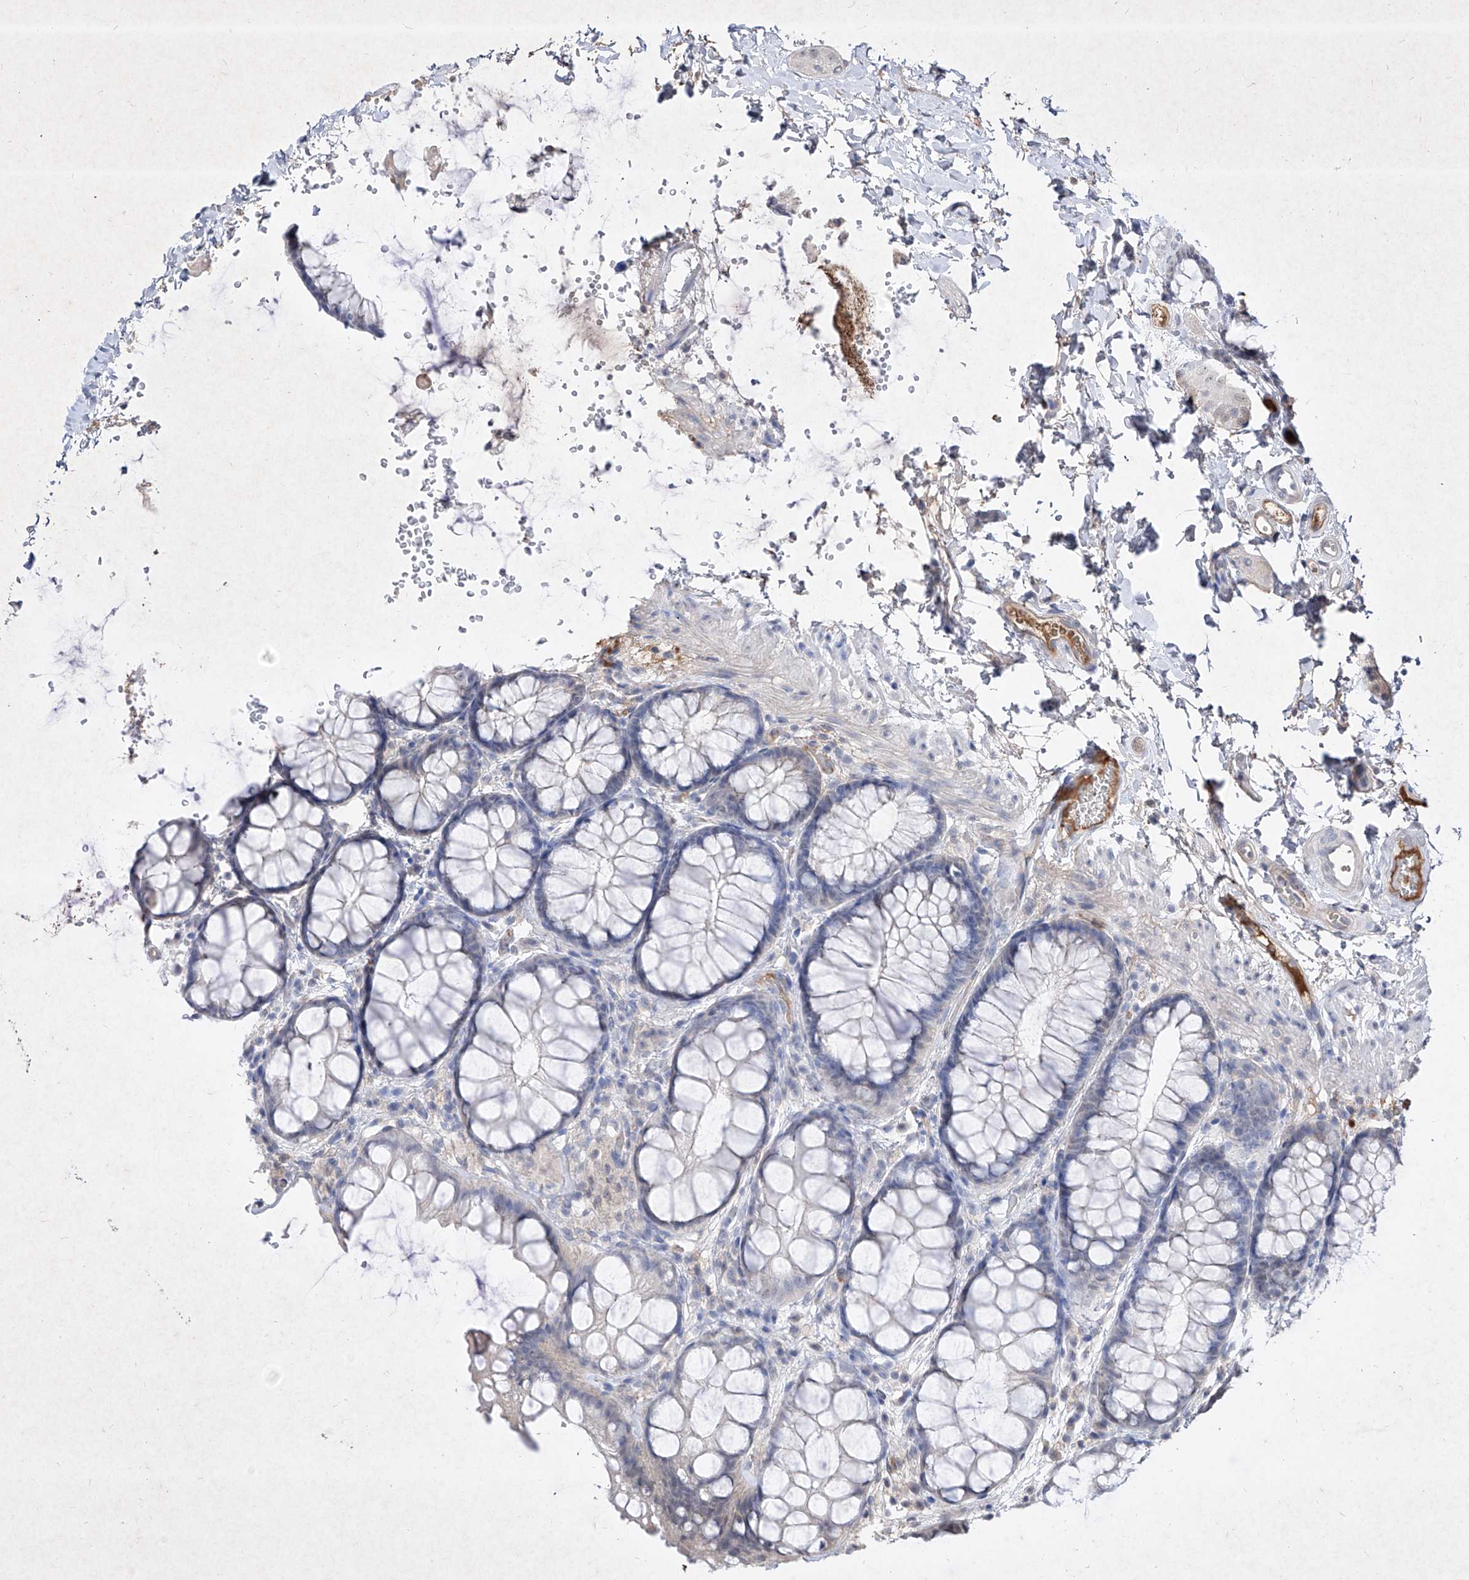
{"staining": {"intensity": "negative", "quantity": "none", "location": "none"}, "tissue": "colon", "cell_type": "Endothelial cells", "image_type": "normal", "snomed": [{"axis": "morphology", "description": "Normal tissue, NOS"}, {"axis": "topography", "description": "Colon"}], "caption": "This is a photomicrograph of IHC staining of unremarkable colon, which shows no positivity in endothelial cells. (Stains: DAB (3,3'-diaminobenzidine) IHC with hematoxylin counter stain, Microscopy: brightfield microscopy at high magnification).", "gene": "C4A", "patient": {"sex": "male", "age": 47}}